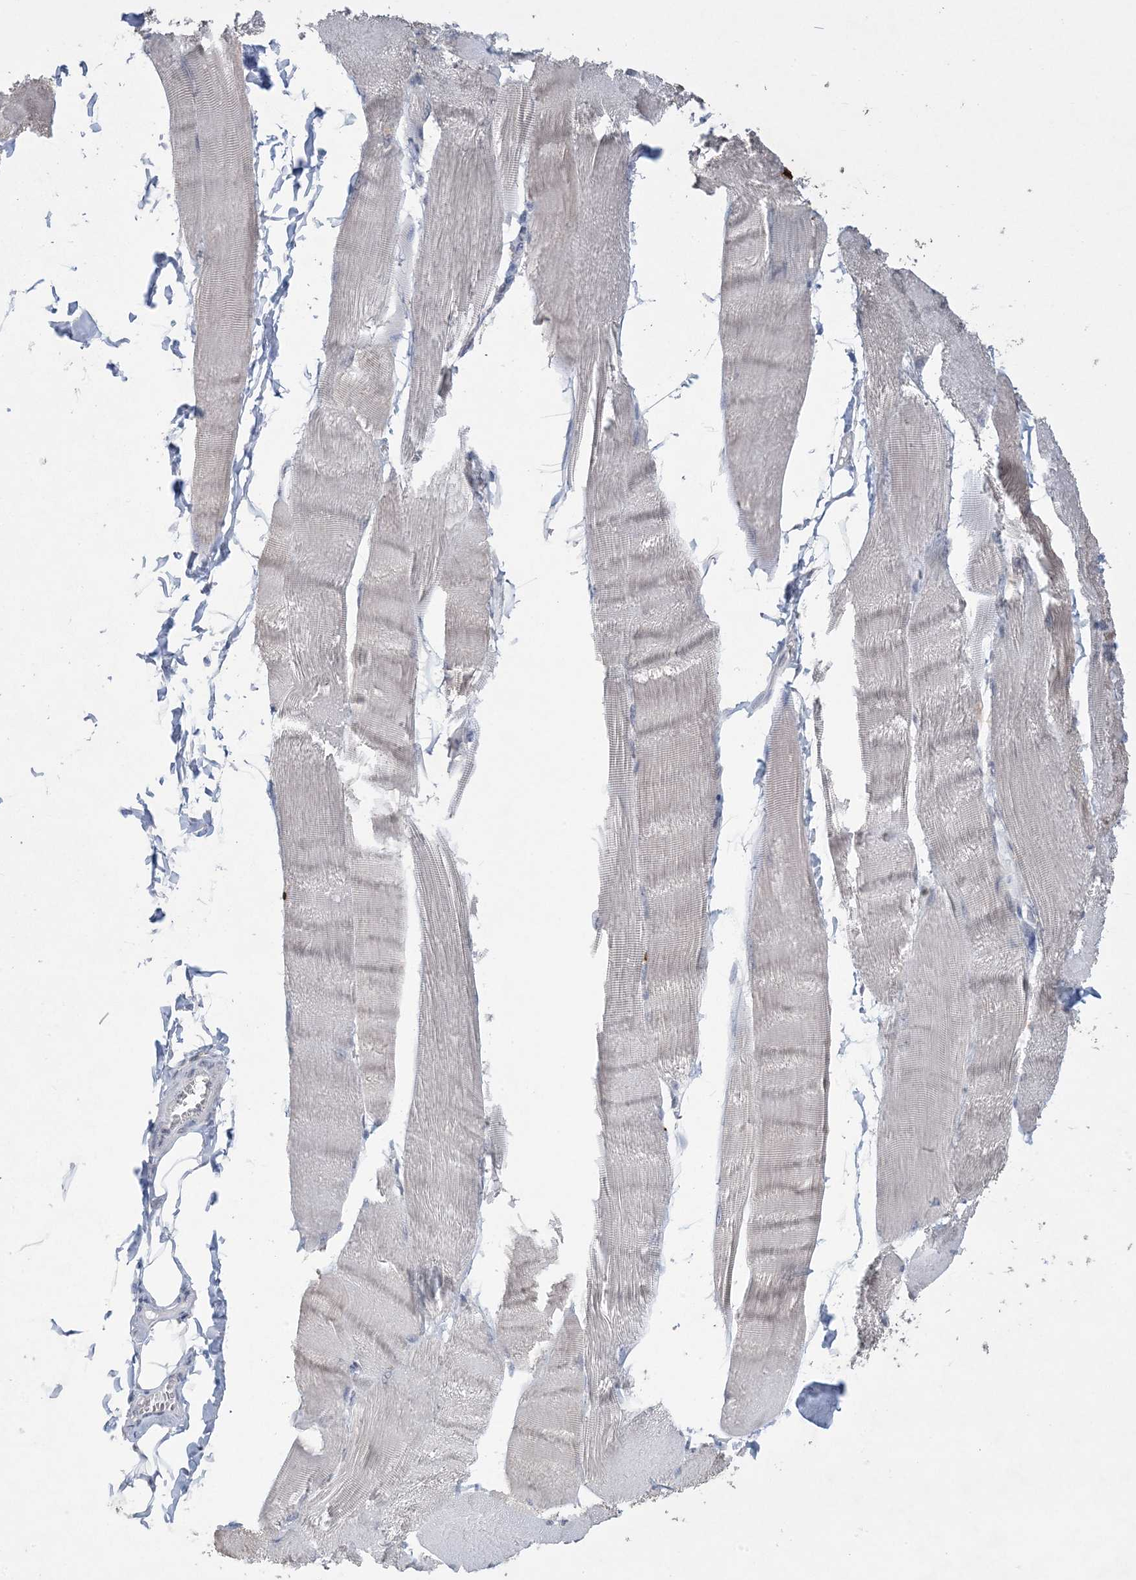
{"staining": {"intensity": "negative", "quantity": "none", "location": "none"}, "tissue": "skeletal muscle", "cell_type": "Myocytes", "image_type": "normal", "snomed": [{"axis": "morphology", "description": "Normal tissue, NOS"}, {"axis": "morphology", "description": "Basal cell carcinoma"}, {"axis": "topography", "description": "Skeletal muscle"}], "caption": "Histopathology image shows no protein positivity in myocytes of normal skeletal muscle. The staining is performed using DAB brown chromogen with nuclei counter-stained in using hematoxylin.", "gene": "HMGCS1", "patient": {"sex": "female", "age": 64}}